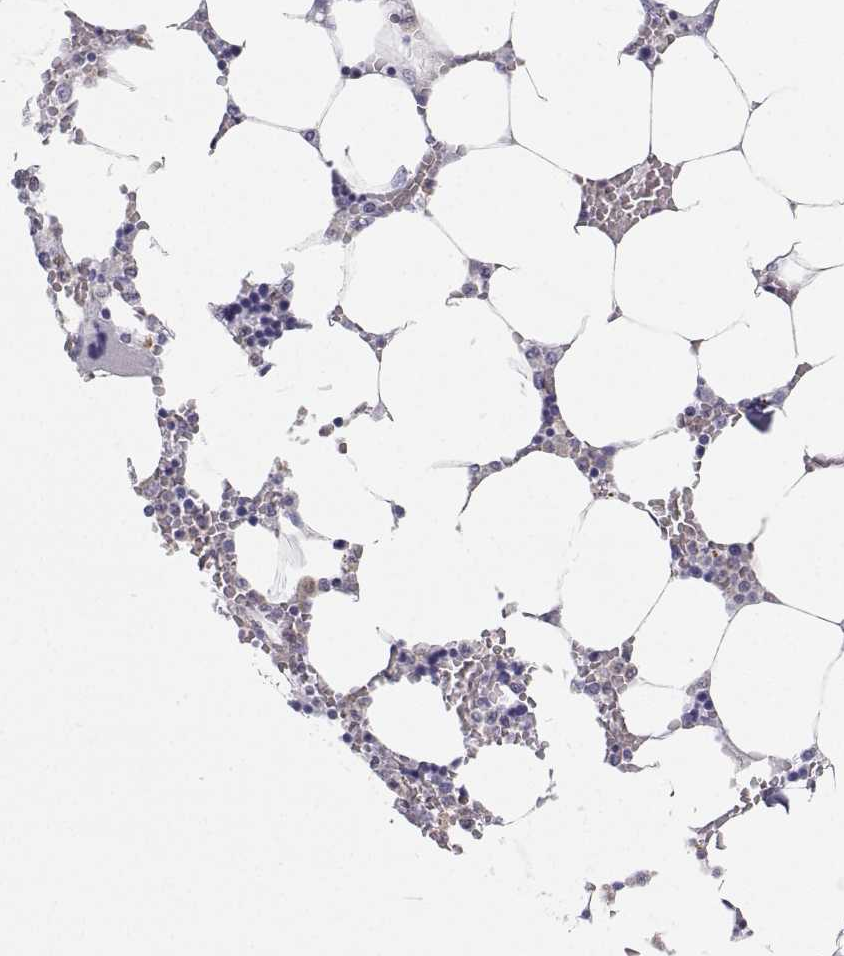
{"staining": {"intensity": "negative", "quantity": "none", "location": "none"}, "tissue": "bone marrow", "cell_type": "Hematopoietic cells", "image_type": "normal", "snomed": [{"axis": "morphology", "description": "Normal tissue, NOS"}, {"axis": "topography", "description": "Bone marrow"}], "caption": "High power microscopy histopathology image of an IHC image of normal bone marrow, revealing no significant staining in hematopoietic cells.", "gene": "SFTPB", "patient": {"sex": "male", "age": 64}}